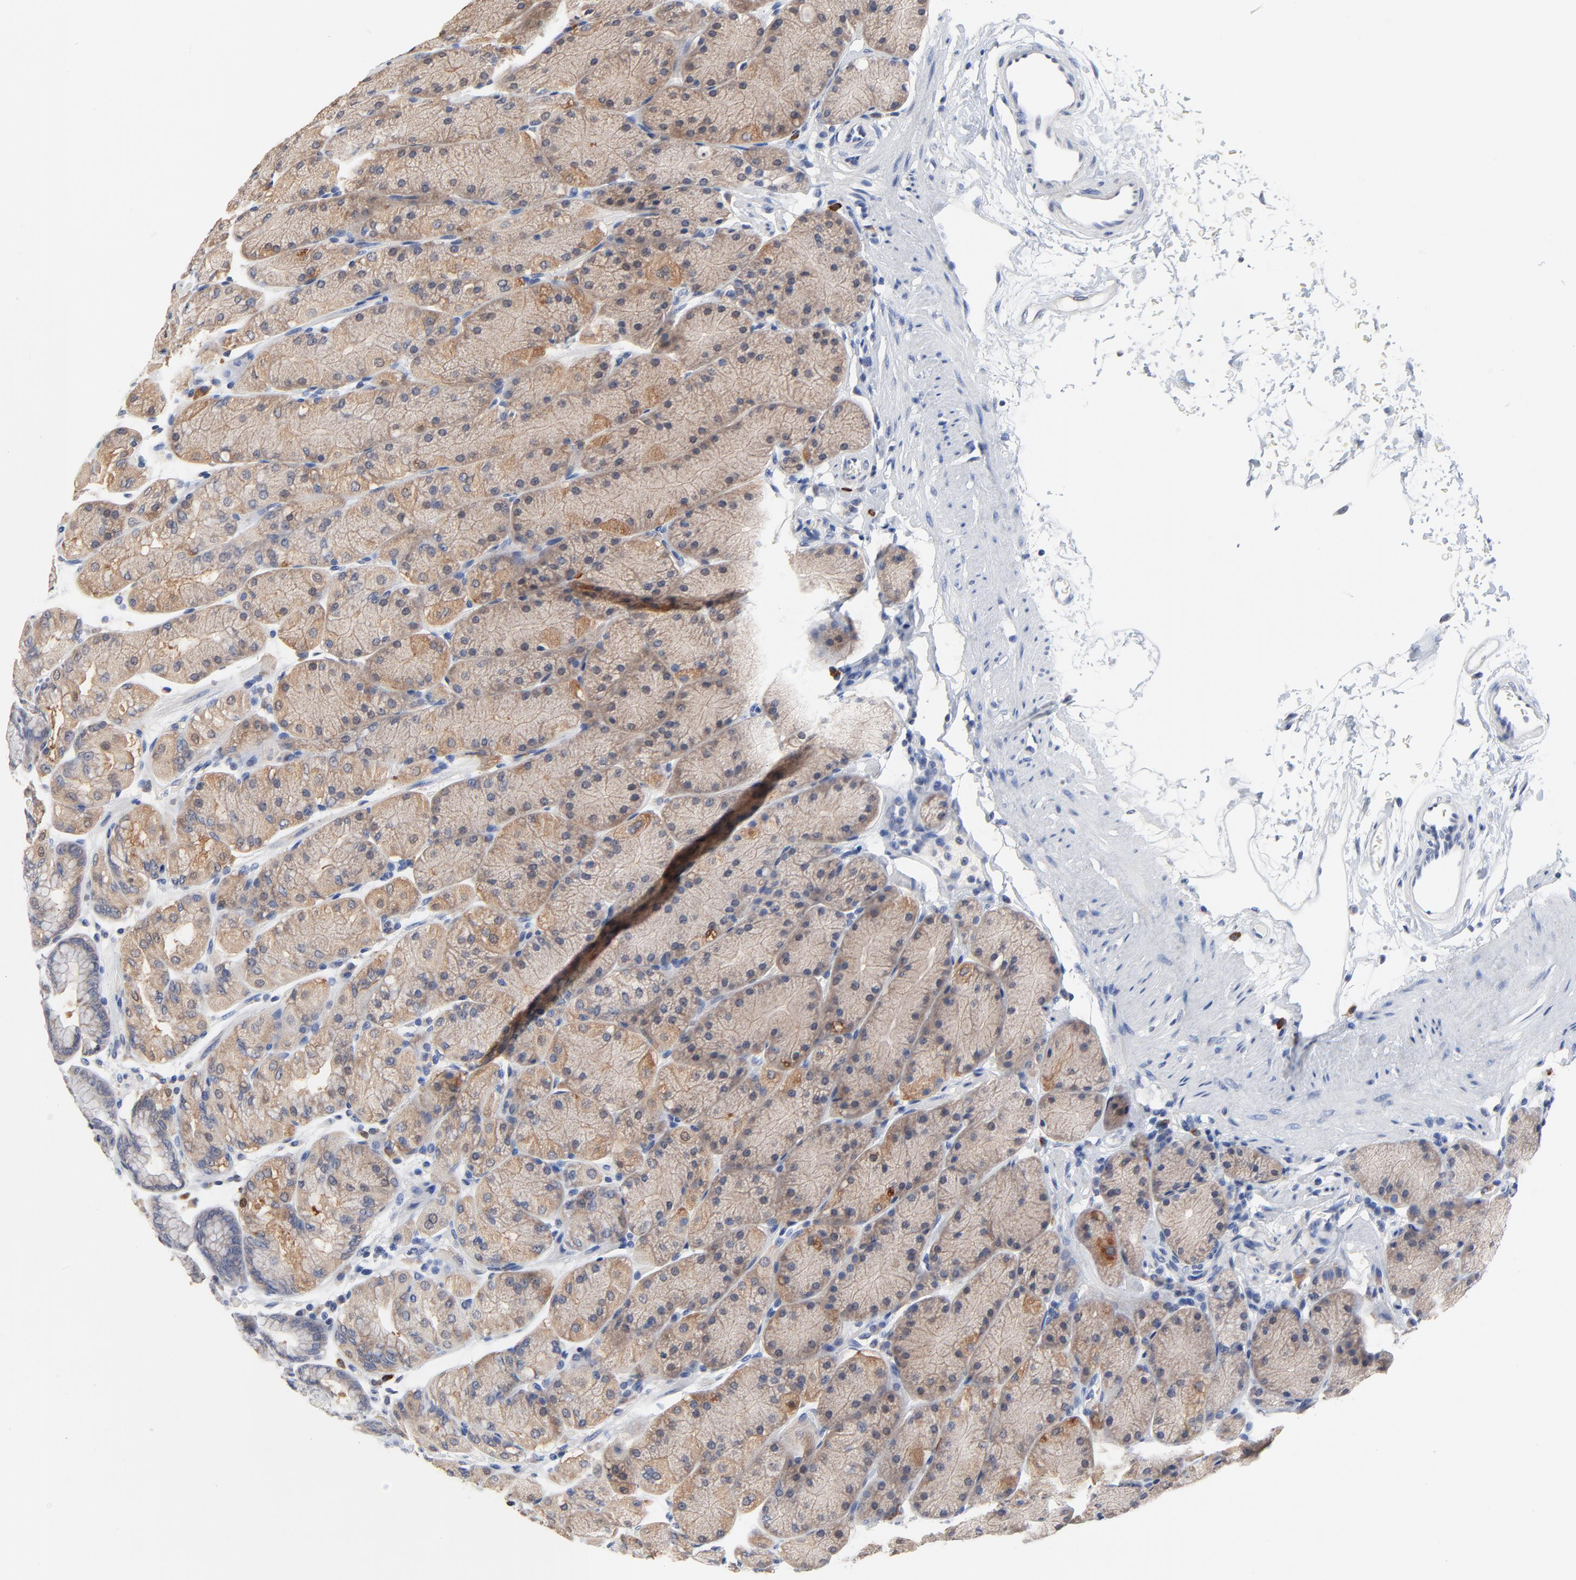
{"staining": {"intensity": "moderate", "quantity": ">75%", "location": "cytoplasmic/membranous"}, "tissue": "stomach", "cell_type": "Glandular cells", "image_type": "normal", "snomed": [{"axis": "morphology", "description": "Normal tissue, NOS"}, {"axis": "topography", "description": "Stomach, upper"}, {"axis": "topography", "description": "Stomach"}], "caption": "This histopathology image reveals benign stomach stained with immunohistochemistry to label a protein in brown. The cytoplasmic/membranous of glandular cells show moderate positivity for the protein. Nuclei are counter-stained blue.", "gene": "FBXL5", "patient": {"sex": "male", "age": 76}}